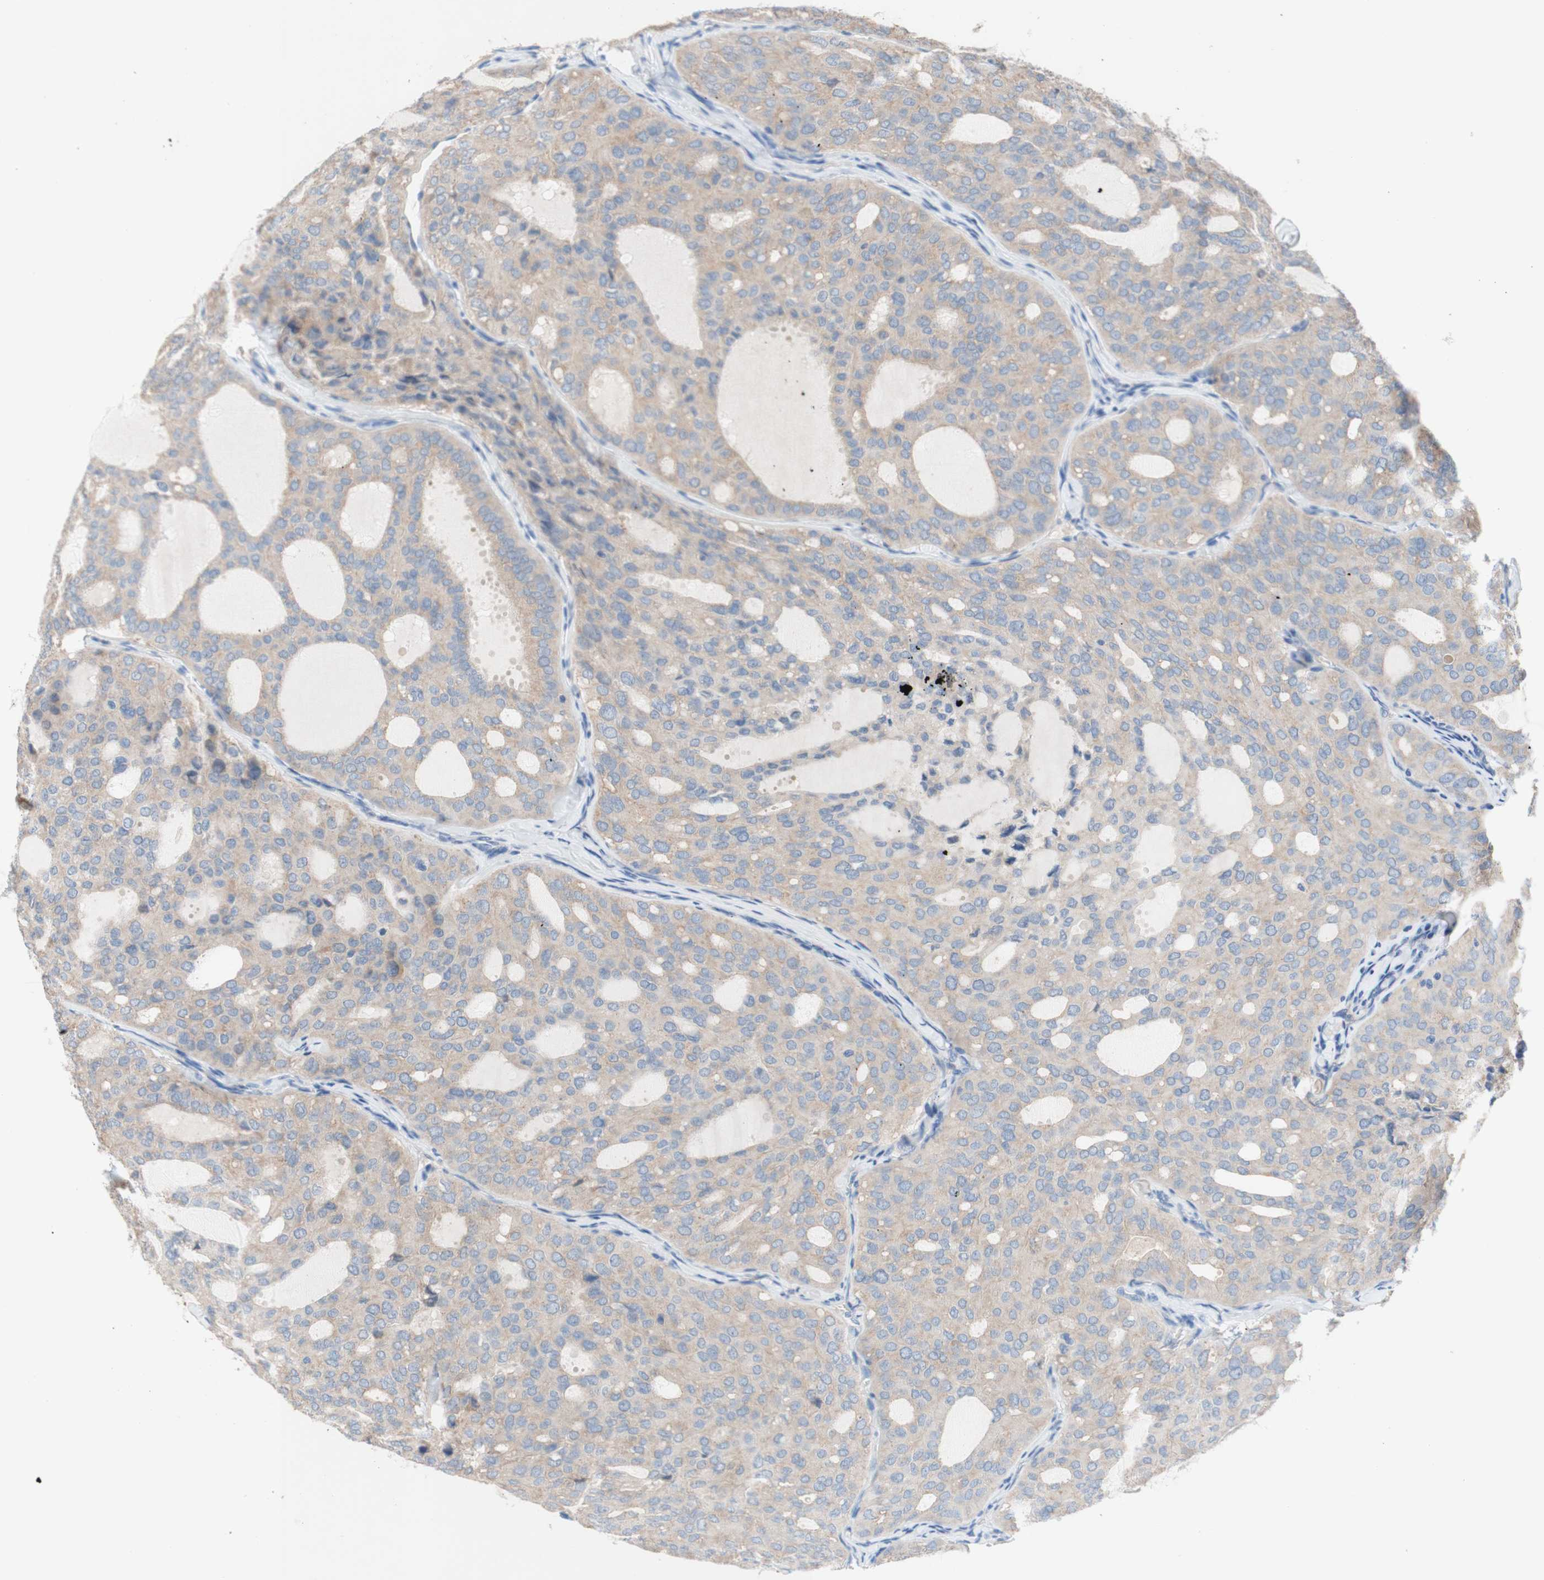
{"staining": {"intensity": "weak", "quantity": ">75%", "location": "cytoplasmic/membranous"}, "tissue": "thyroid cancer", "cell_type": "Tumor cells", "image_type": "cancer", "snomed": [{"axis": "morphology", "description": "Follicular adenoma carcinoma, NOS"}, {"axis": "topography", "description": "Thyroid gland"}], "caption": "Immunohistochemical staining of human thyroid follicular adenoma carcinoma demonstrates low levels of weak cytoplasmic/membranous staining in about >75% of tumor cells.", "gene": "F3", "patient": {"sex": "male", "age": 75}}